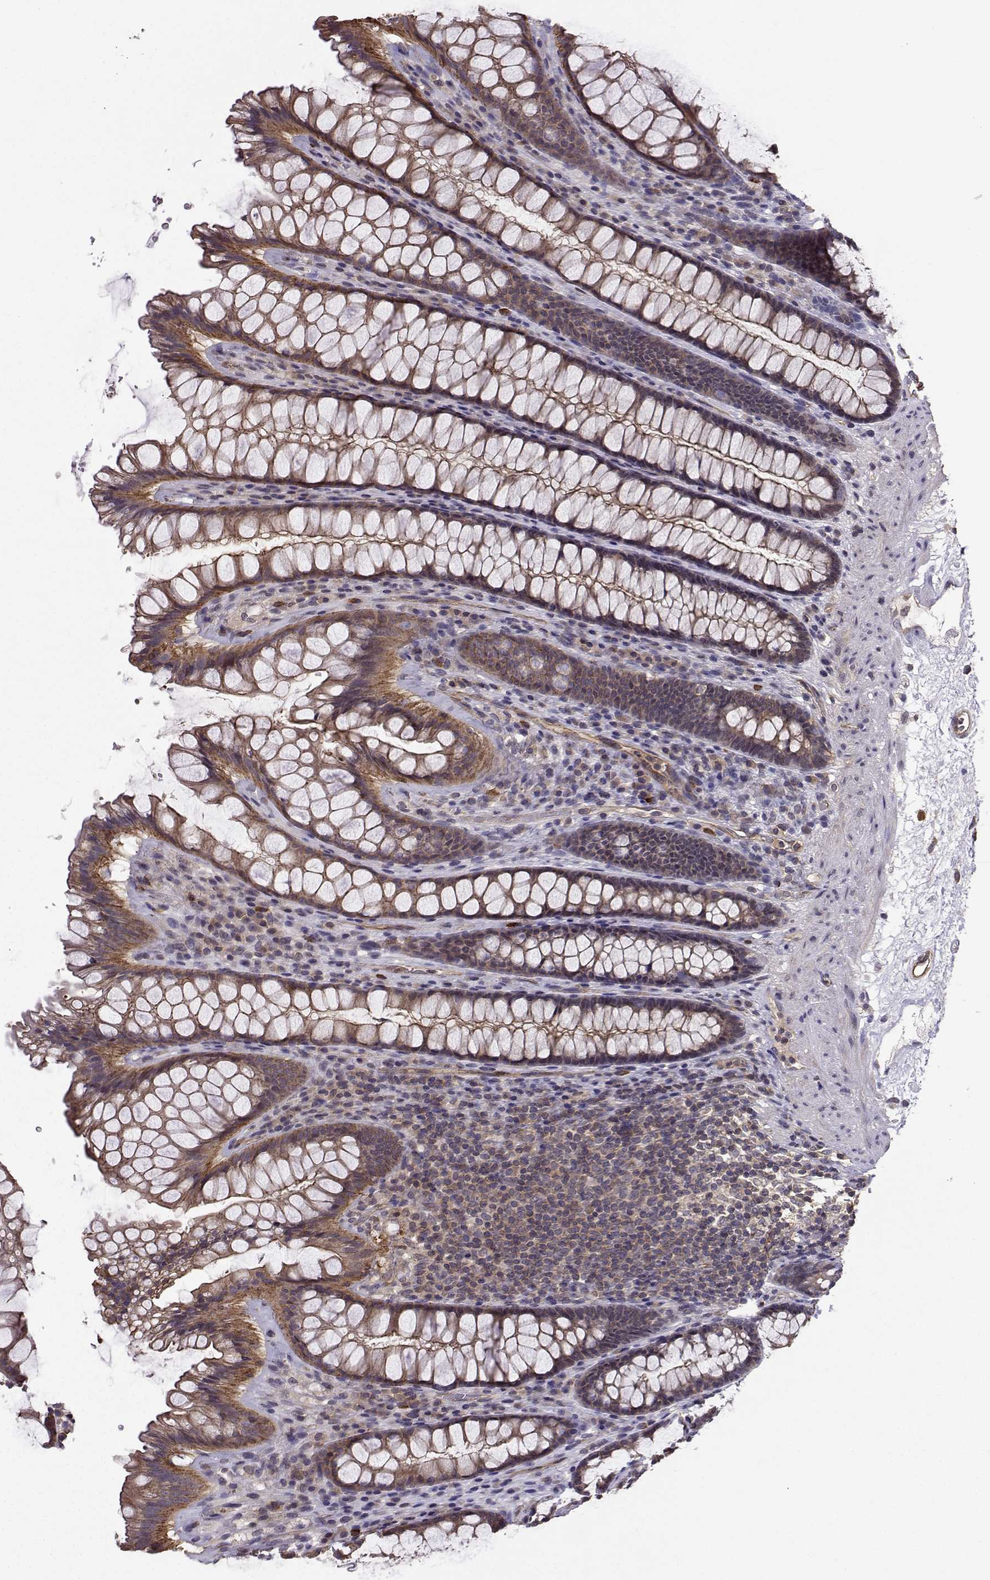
{"staining": {"intensity": "strong", "quantity": ">75%", "location": "cytoplasmic/membranous"}, "tissue": "rectum", "cell_type": "Glandular cells", "image_type": "normal", "snomed": [{"axis": "morphology", "description": "Normal tissue, NOS"}, {"axis": "topography", "description": "Rectum"}], "caption": "A micrograph showing strong cytoplasmic/membranous staining in approximately >75% of glandular cells in normal rectum, as visualized by brown immunohistochemical staining.", "gene": "ITGB8", "patient": {"sex": "male", "age": 72}}